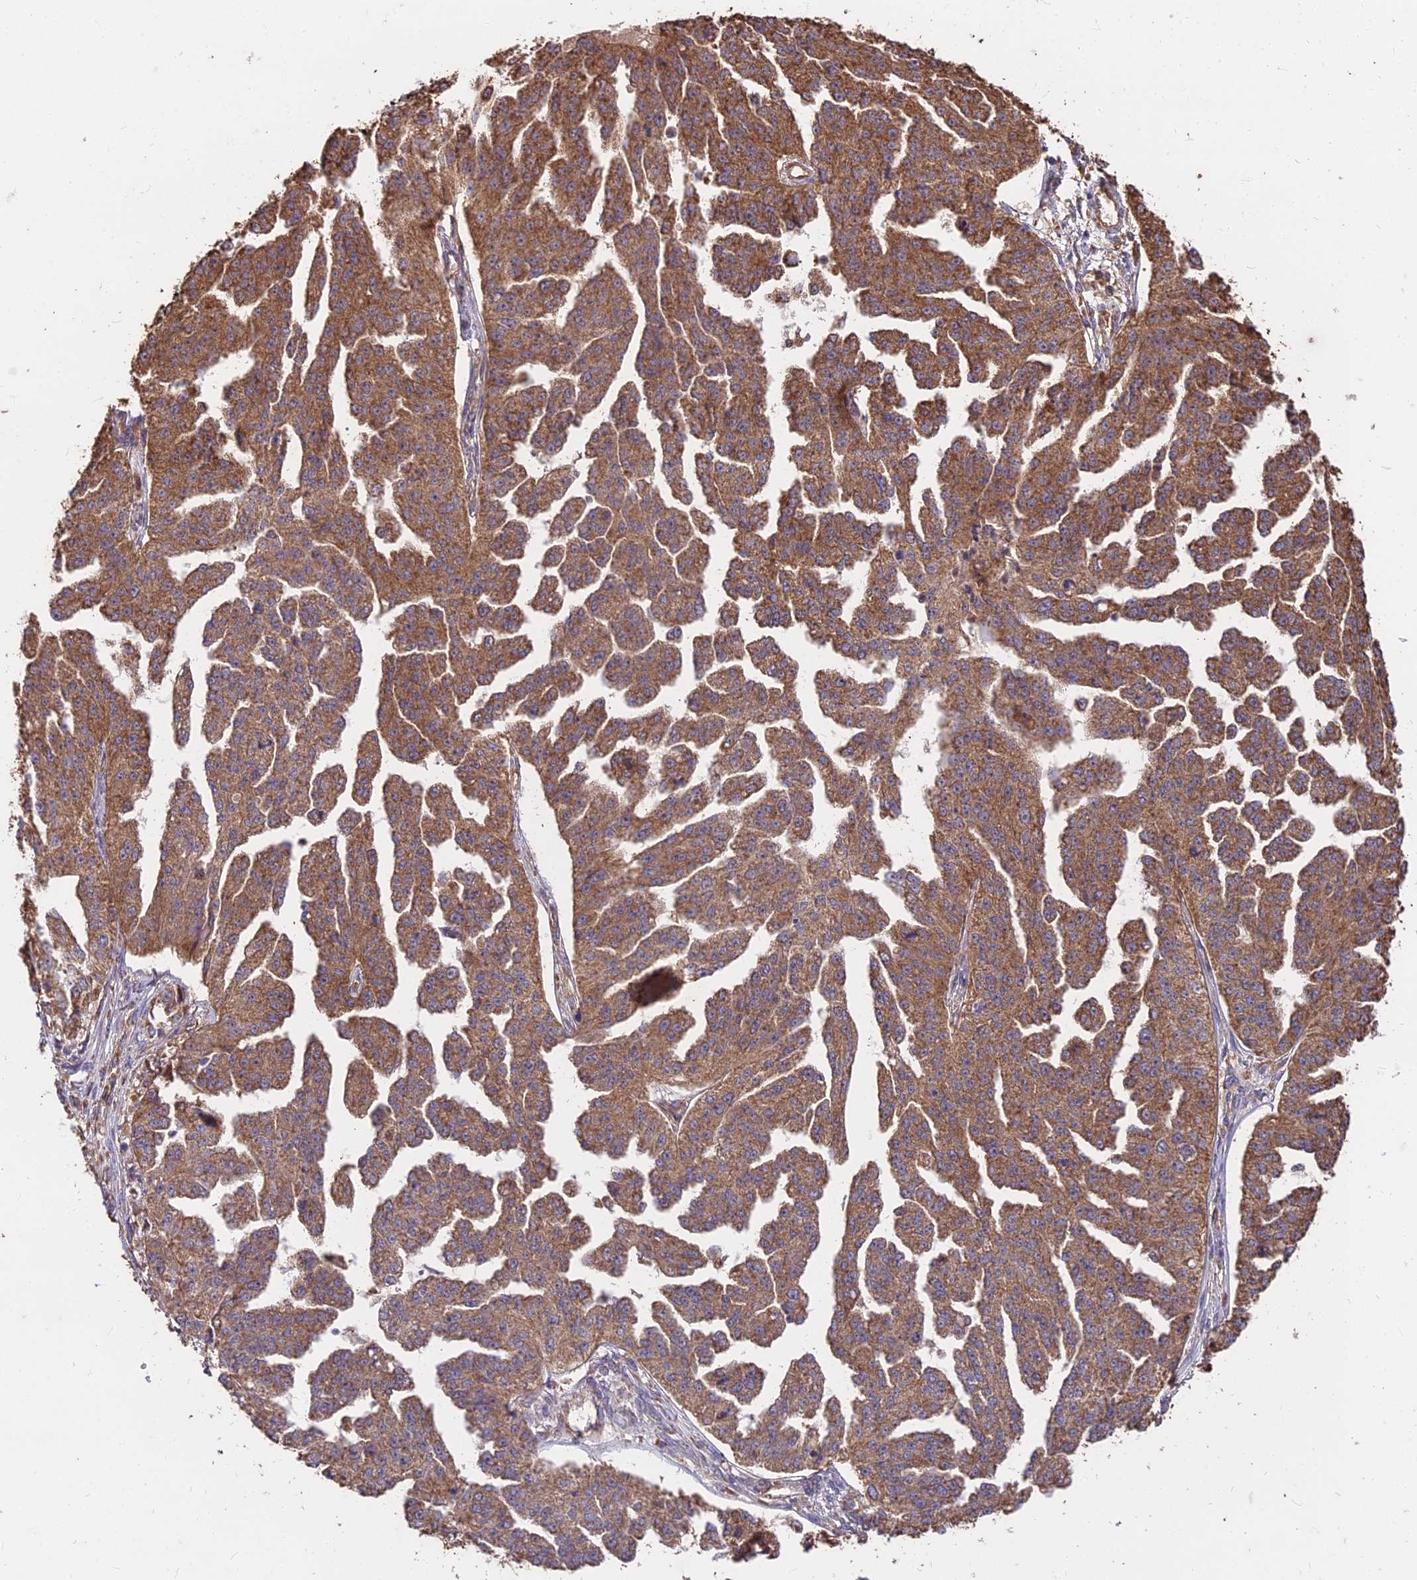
{"staining": {"intensity": "moderate", "quantity": ">75%", "location": "cytoplasmic/membranous"}, "tissue": "ovarian cancer", "cell_type": "Tumor cells", "image_type": "cancer", "snomed": [{"axis": "morphology", "description": "Cystadenocarcinoma, serous, NOS"}, {"axis": "topography", "description": "Ovary"}], "caption": "A photomicrograph of human serous cystadenocarcinoma (ovarian) stained for a protein reveals moderate cytoplasmic/membranous brown staining in tumor cells.", "gene": "CEMIP2", "patient": {"sex": "female", "age": 58}}